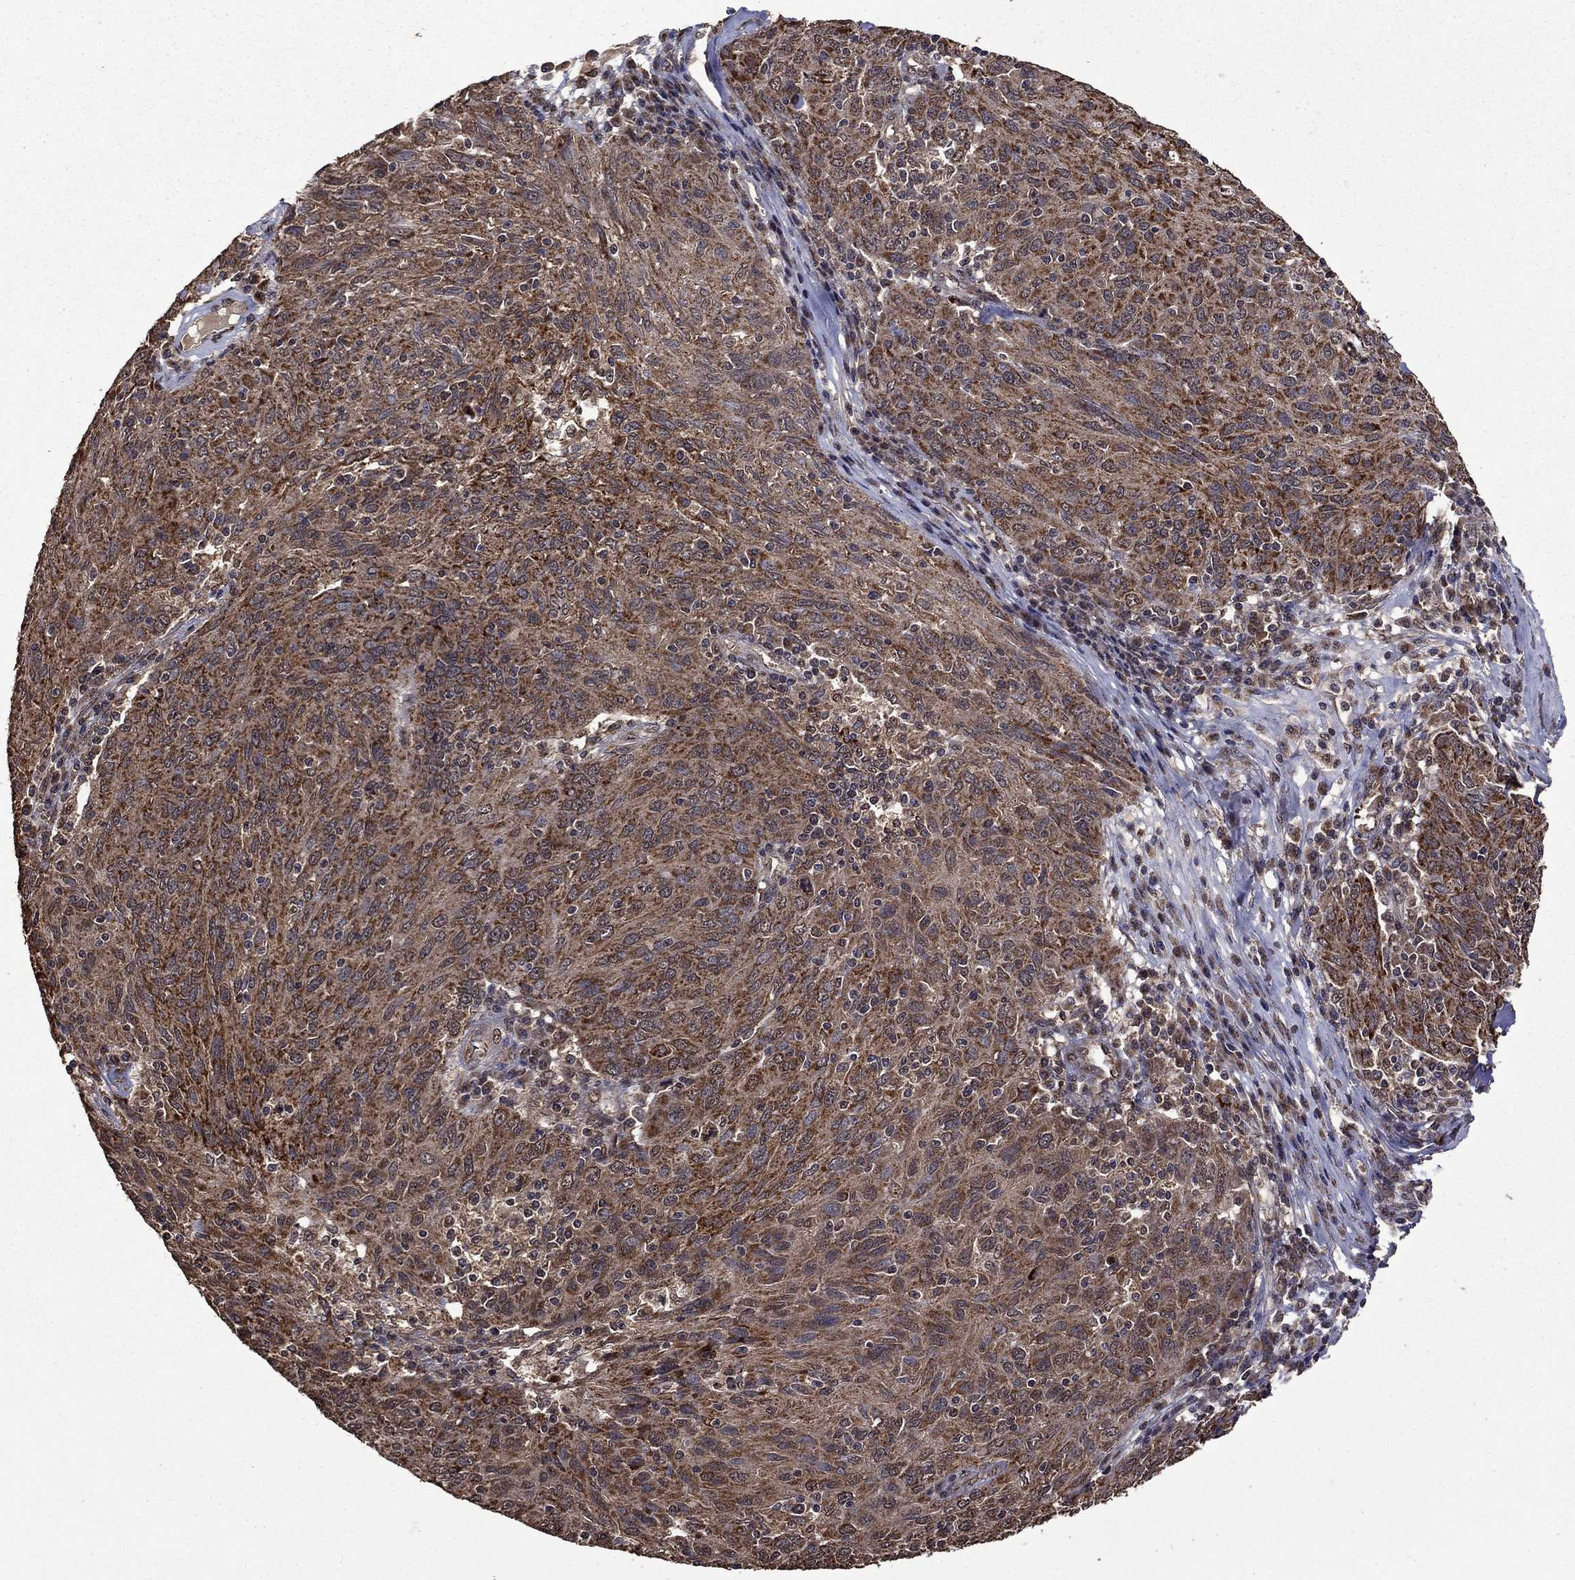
{"staining": {"intensity": "strong", "quantity": "25%-75%", "location": "cytoplasmic/membranous"}, "tissue": "ovarian cancer", "cell_type": "Tumor cells", "image_type": "cancer", "snomed": [{"axis": "morphology", "description": "Carcinoma, endometroid"}, {"axis": "topography", "description": "Ovary"}], "caption": "Strong cytoplasmic/membranous positivity is appreciated in about 25%-75% of tumor cells in ovarian cancer (endometroid carcinoma).", "gene": "ITM2B", "patient": {"sex": "female", "age": 50}}